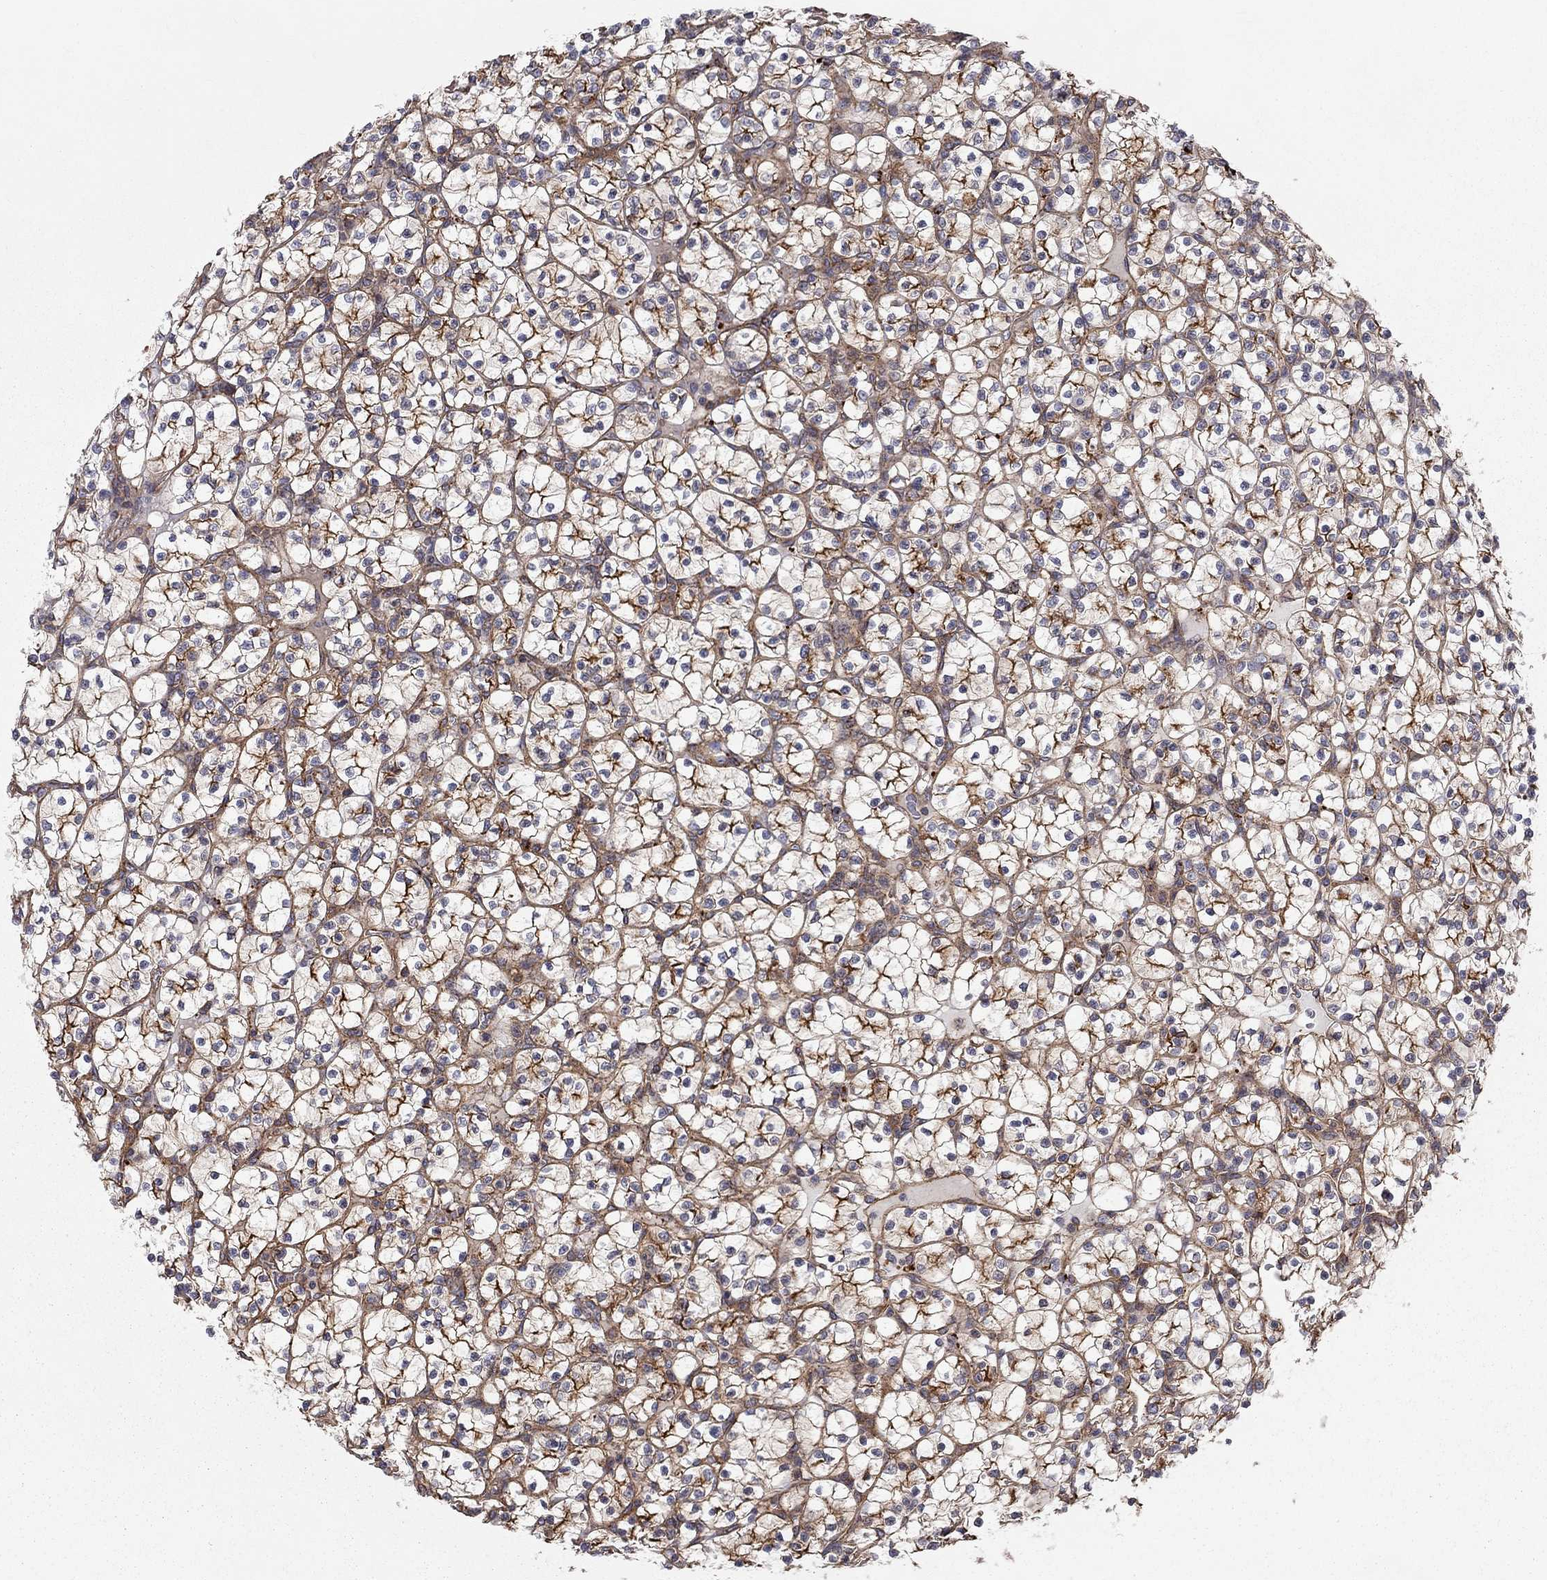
{"staining": {"intensity": "strong", "quantity": "25%-75%", "location": "cytoplasmic/membranous"}, "tissue": "renal cancer", "cell_type": "Tumor cells", "image_type": "cancer", "snomed": [{"axis": "morphology", "description": "Adenocarcinoma, NOS"}, {"axis": "topography", "description": "Kidney"}], "caption": "High-power microscopy captured an immunohistochemistry histopathology image of renal cancer, revealing strong cytoplasmic/membranous expression in about 25%-75% of tumor cells.", "gene": "RASEF", "patient": {"sex": "female", "age": 89}}